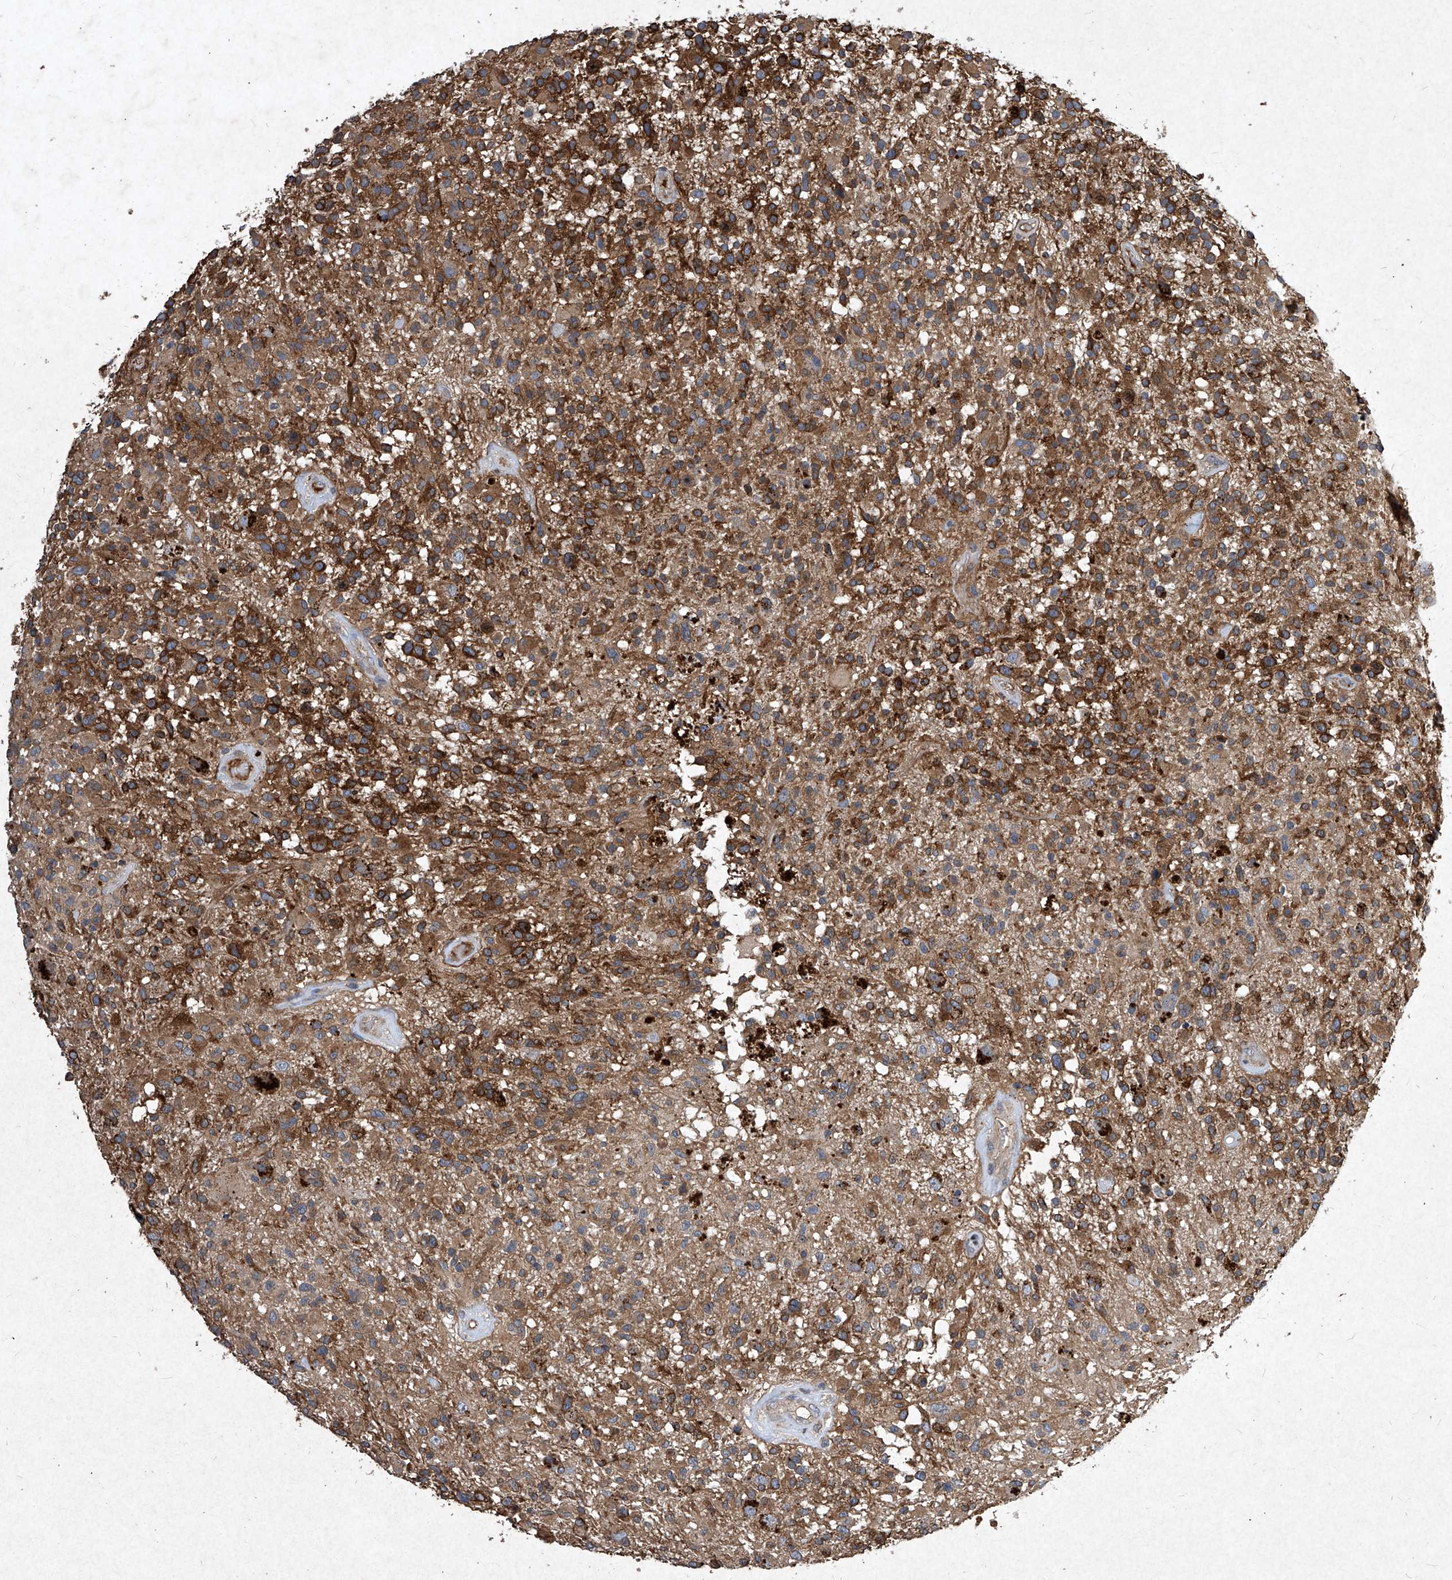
{"staining": {"intensity": "strong", "quantity": "25%-75%", "location": "cytoplasmic/membranous"}, "tissue": "glioma", "cell_type": "Tumor cells", "image_type": "cancer", "snomed": [{"axis": "morphology", "description": "Glioma, malignant, High grade"}, {"axis": "morphology", "description": "Glioblastoma, NOS"}, {"axis": "topography", "description": "Brain"}], "caption": "This is a histology image of IHC staining of glioblastoma, which shows strong expression in the cytoplasmic/membranous of tumor cells.", "gene": "MED16", "patient": {"sex": "male", "age": 60}}